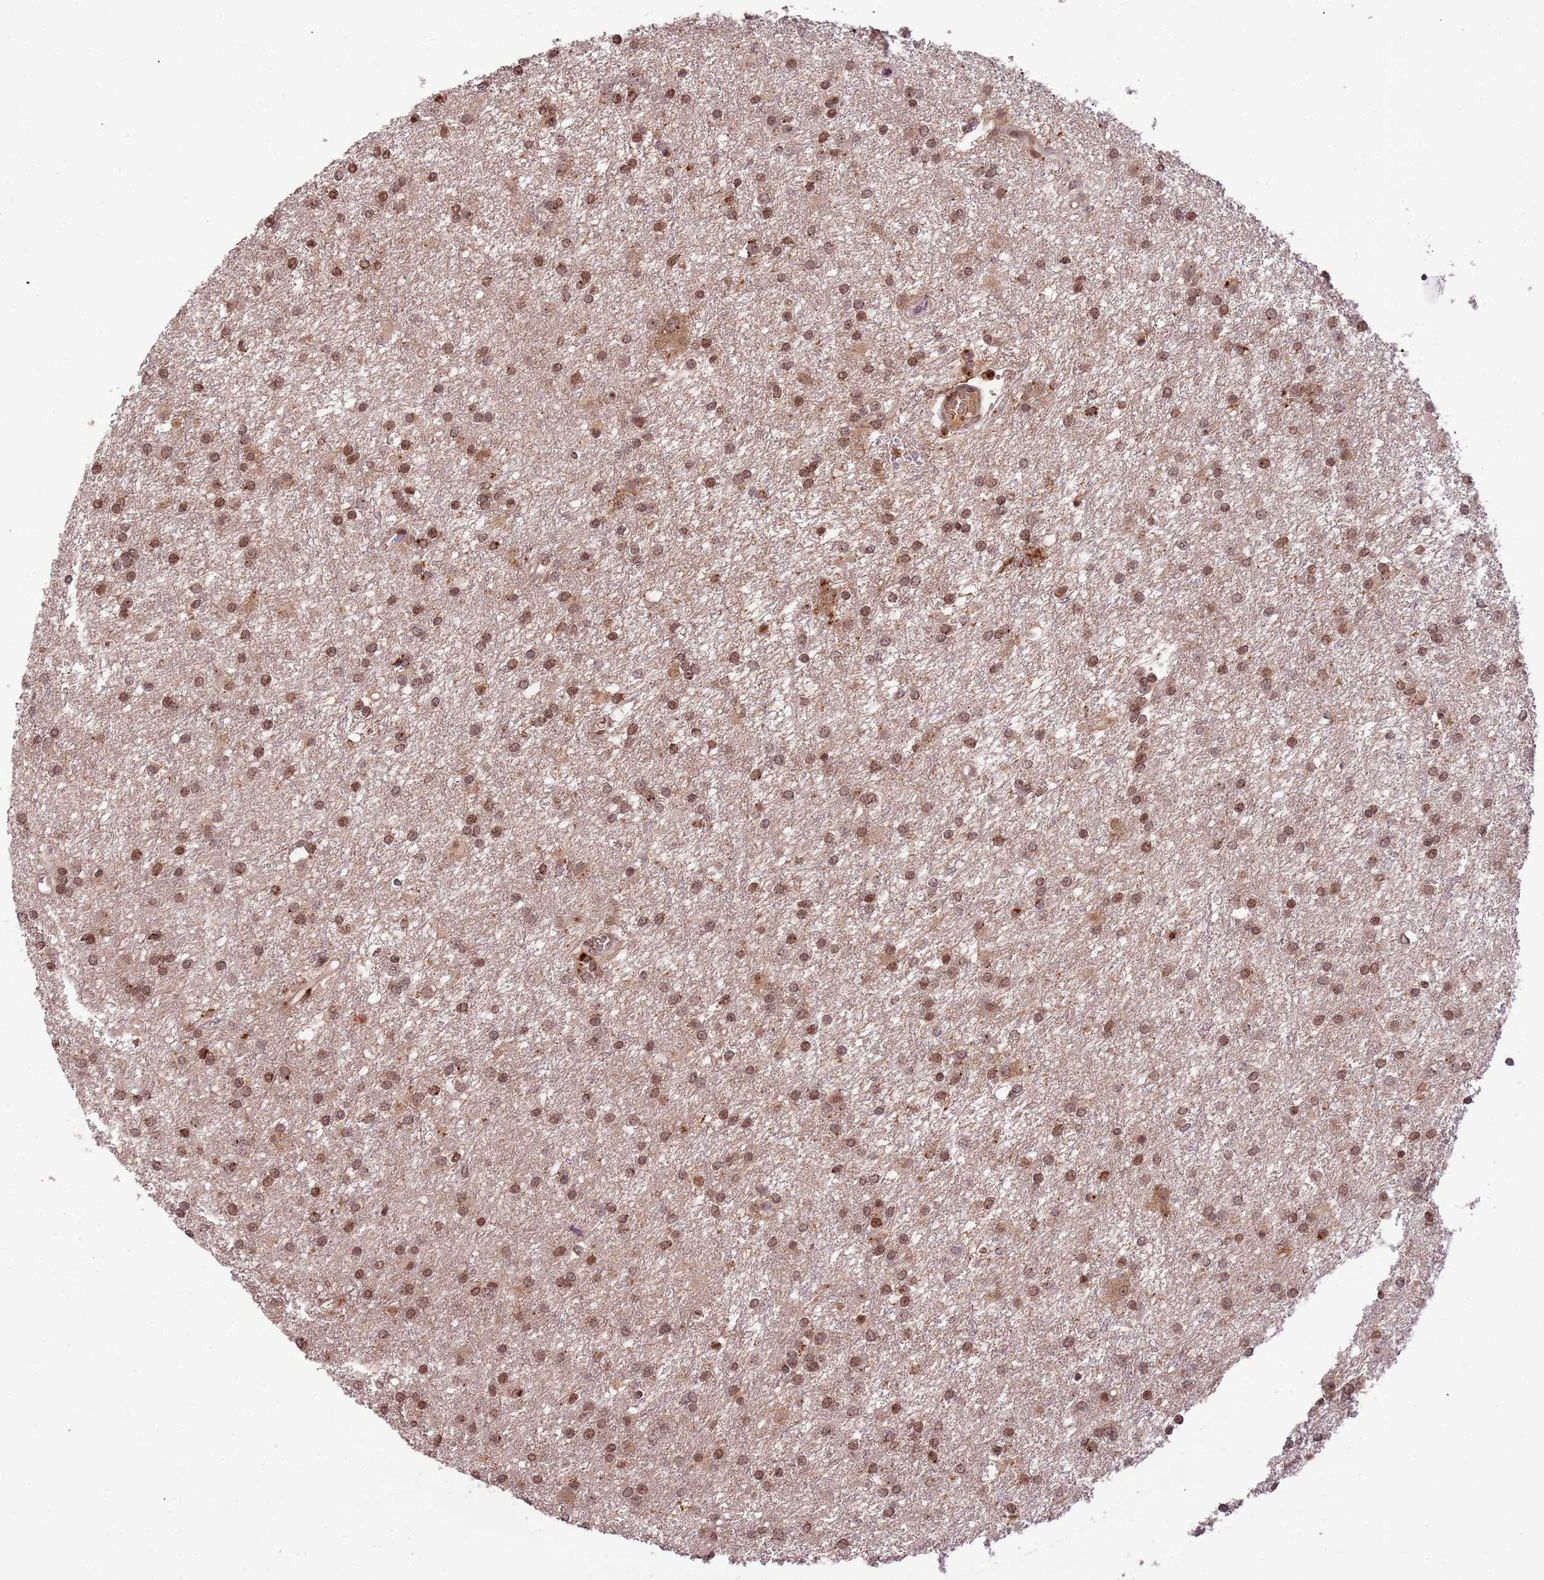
{"staining": {"intensity": "moderate", "quantity": ">75%", "location": "nuclear"}, "tissue": "glioma", "cell_type": "Tumor cells", "image_type": "cancer", "snomed": [{"axis": "morphology", "description": "Glioma, malignant, High grade"}, {"axis": "topography", "description": "Brain"}], "caption": "Protein expression analysis of high-grade glioma (malignant) shows moderate nuclear expression in approximately >75% of tumor cells.", "gene": "SAMSN1", "patient": {"sex": "female", "age": 50}}